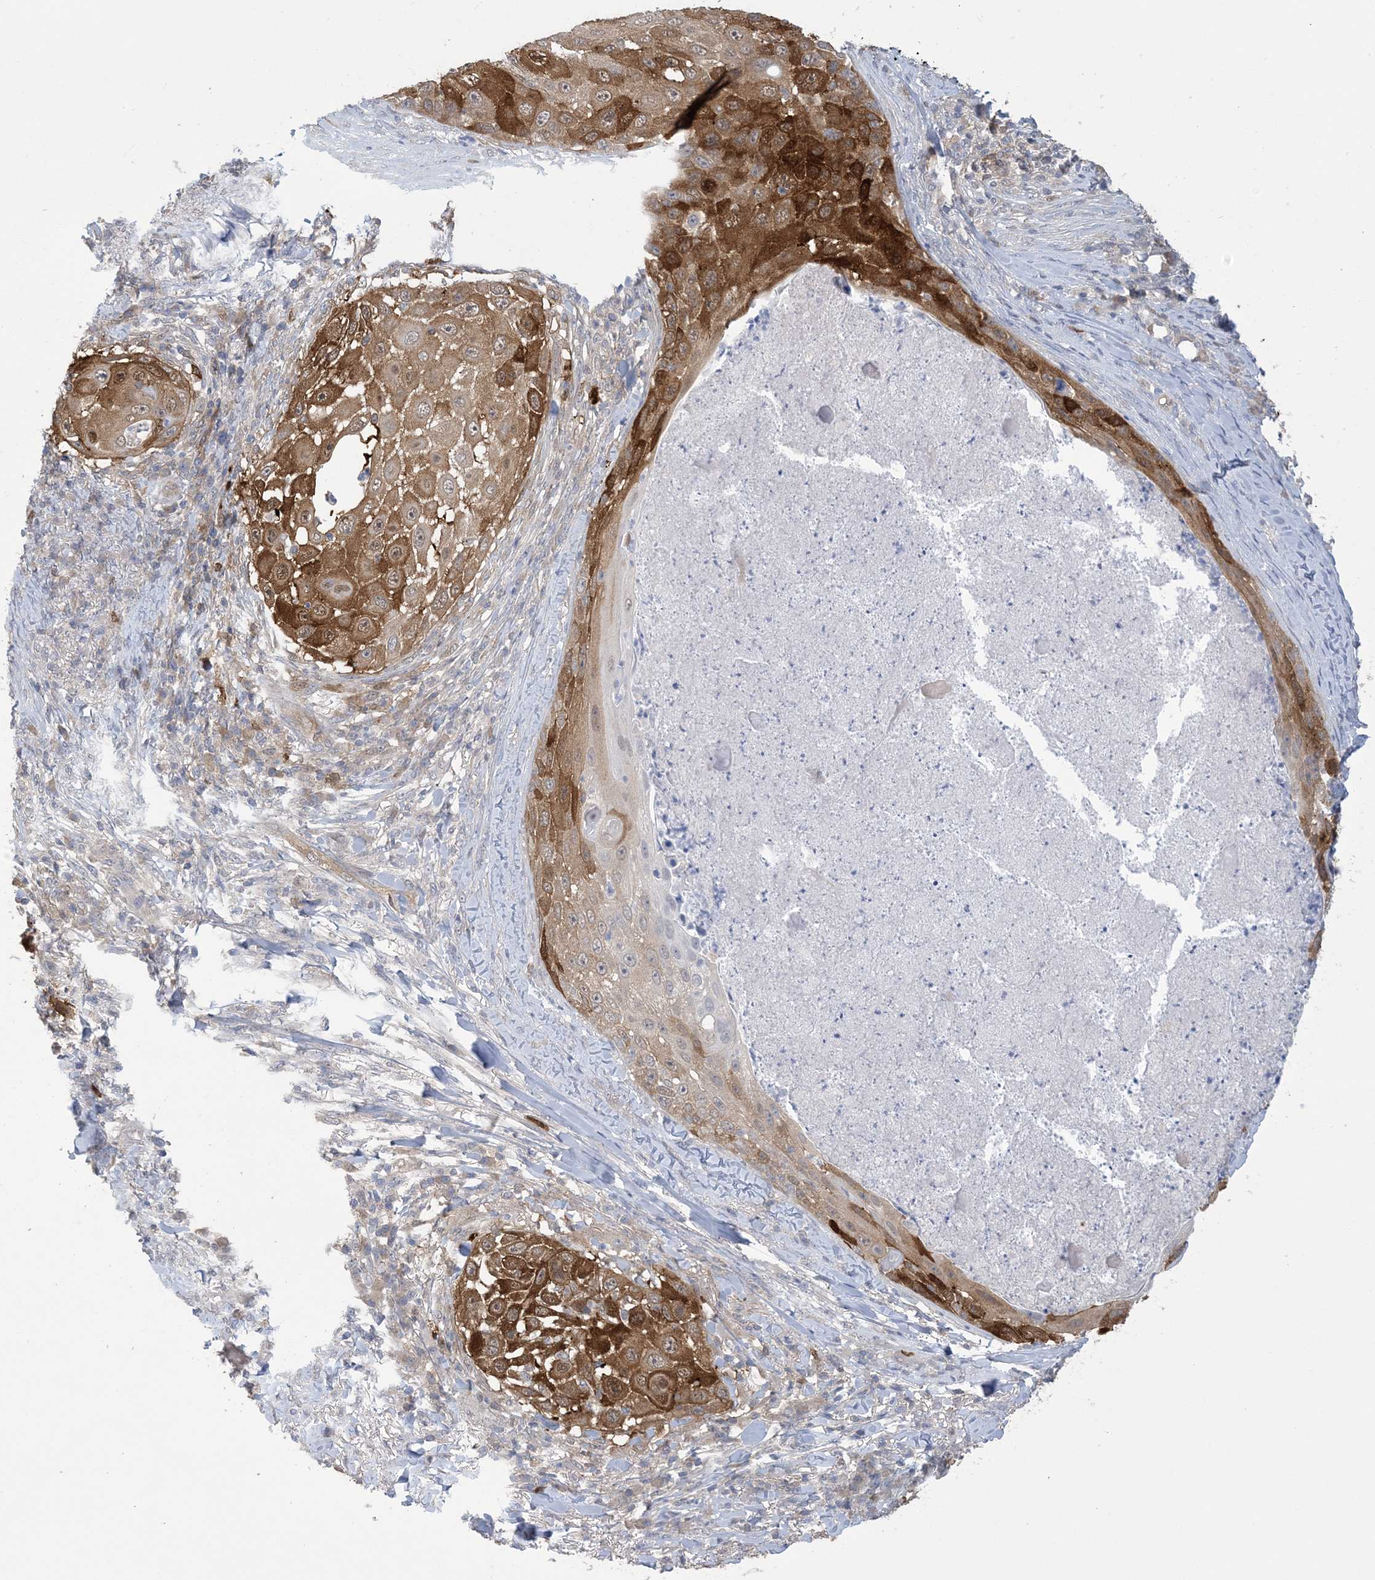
{"staining": {"intensity": "strong", "quantity": ">75%", "location": "cytoplasmic/membranous"}, "tissue": "skin cancer", "cell_type": "Tumor cells", "image_type": "cancer", "snomed": [{"axis": "morphology", "description": "Squamous cell carcinoma, NOS"}, {"axis": "topography", "description": "Skin"}], "caption": "Tumor cells show high levels of strong cytoplasmic/membranous expression in about >75% of cells in skin cancer (squamous cell carcinoma). Using DAB (brown) and hematoxylin (blue) stains, captured at high magnification using brightfield microscopy.", "gene": "HMGCS1", "patient": {"sex": "female", "age": 44}}